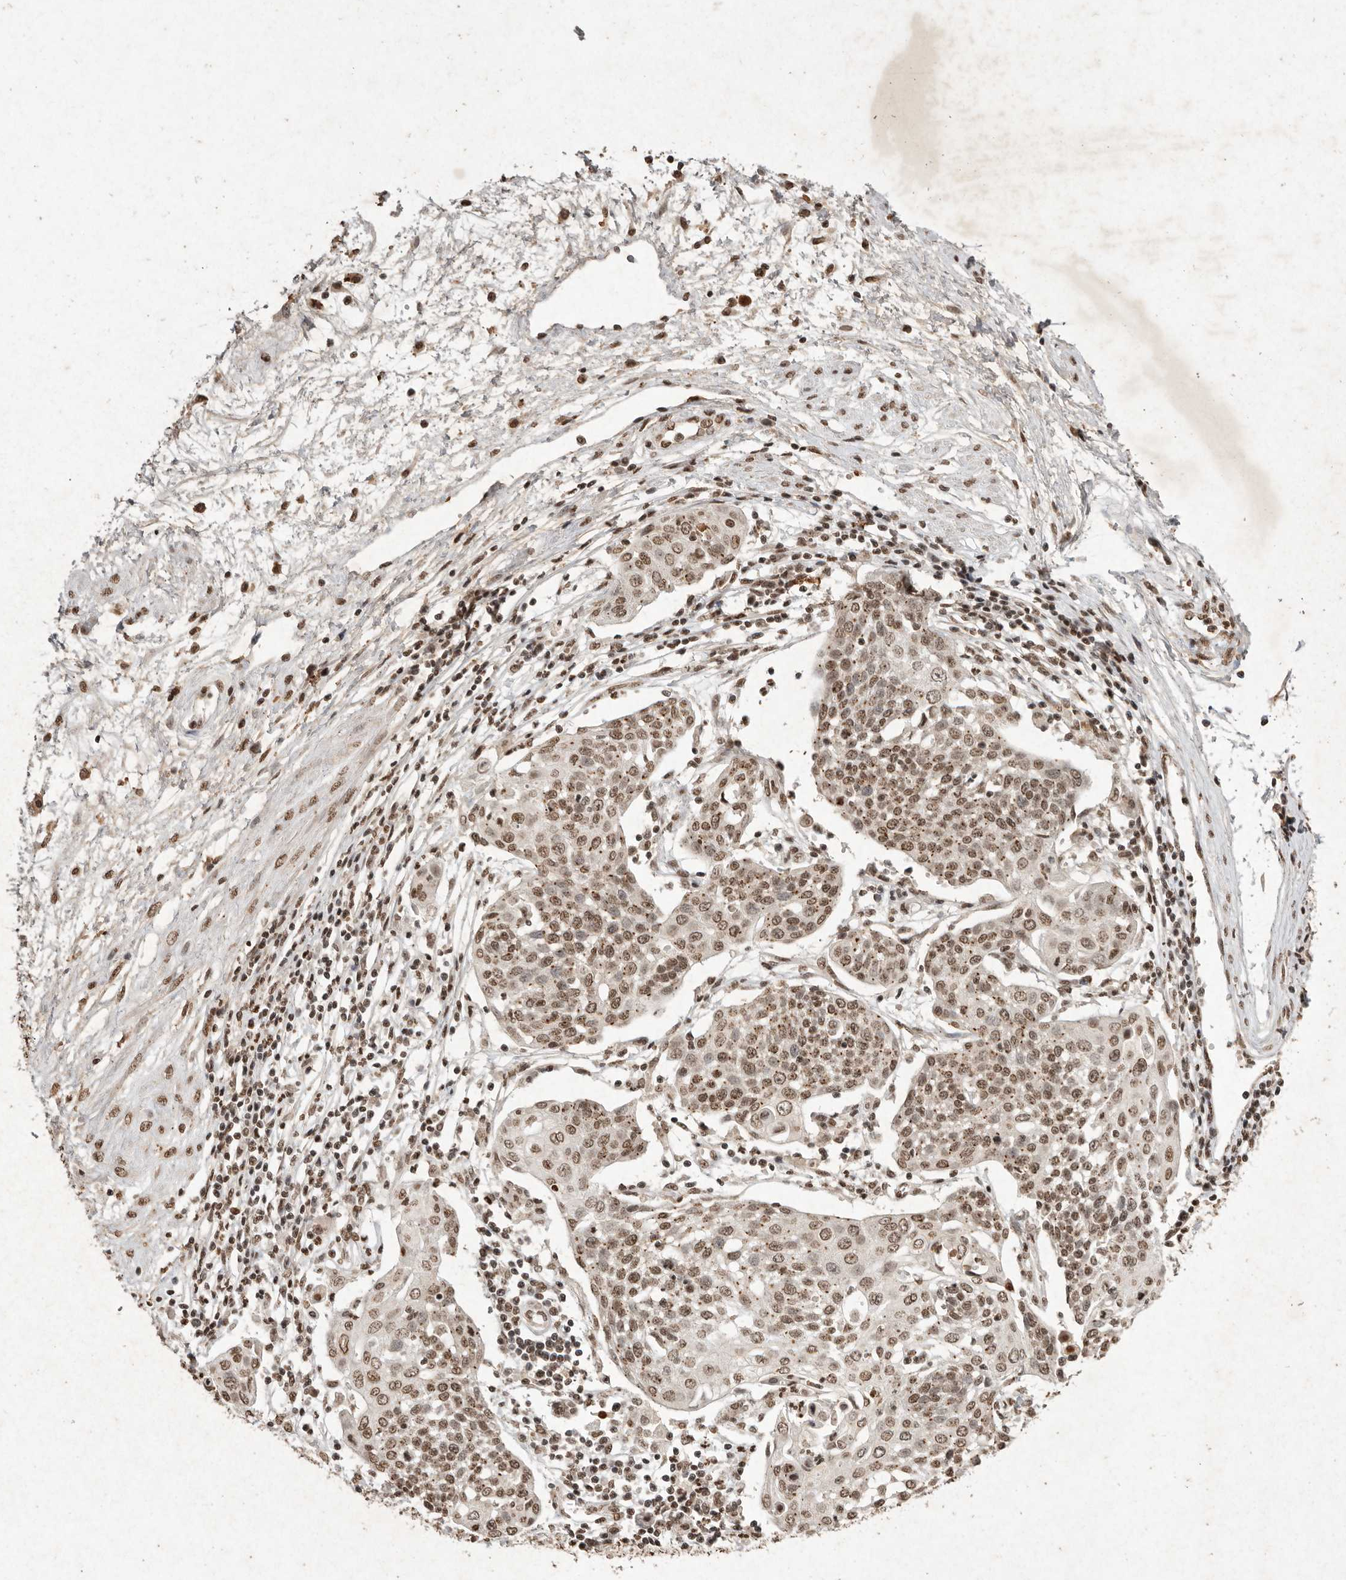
{"staining": {"intensity": "moderate", "quantity": ">75%", "location": "nuclear"}, "tissue": "cervical cancer", "cell_type": "Tumor cells", "image_type": "cancer", "snomed": [{"axis": "morphology", "description": "Squamous cell carcinoma, NOS"}, {"axis": "topography", "description": "Cervix"}], "caption": "This is a micrograph of immunohistochemistry (IHC) staining of cervical cancer, which shows moderate positivity in the nuclear of tumor cells.", "gene": "NKX3-2", "patient": {"sex": "female", "age": 34}}